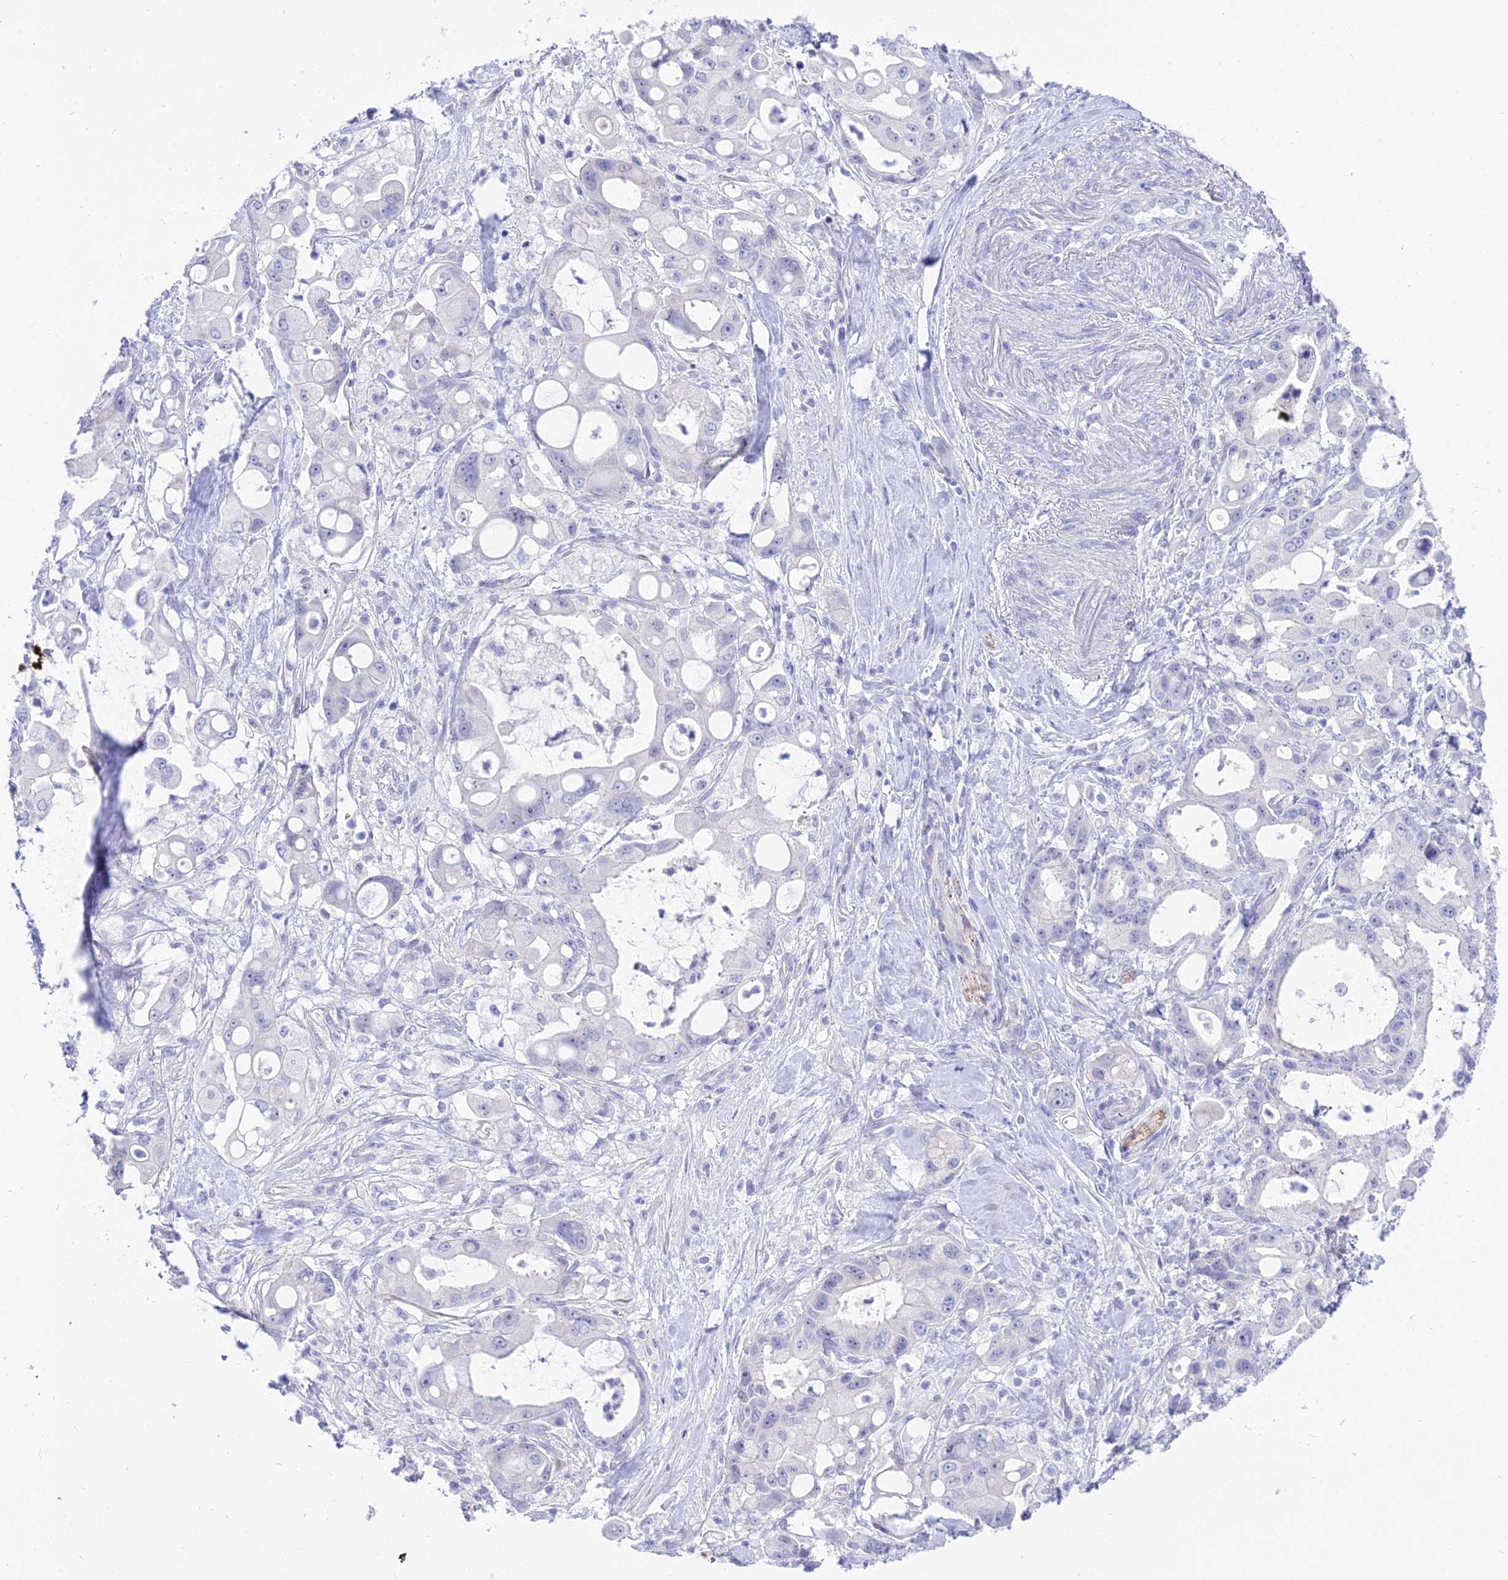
{"staining": {"intensity": "negative", "quantity": "none", "location": "none"}, "tissue": "pancreatic cancer", "cell_type": "Tumor cells", "image_type": "cancer", "snomed": [{"axis": "morphology", "description": "Adenocarcinoma, NOS"}, {"axis": "topography", "description": "Pancreas"}], "caption": "Micrograph shows no protein positivity in tumor cells of pancreatic cancer (adenocarcinoma) tissue.", "gene": "DEFB107A", "patient": {"sex": "male", "age": 68}}